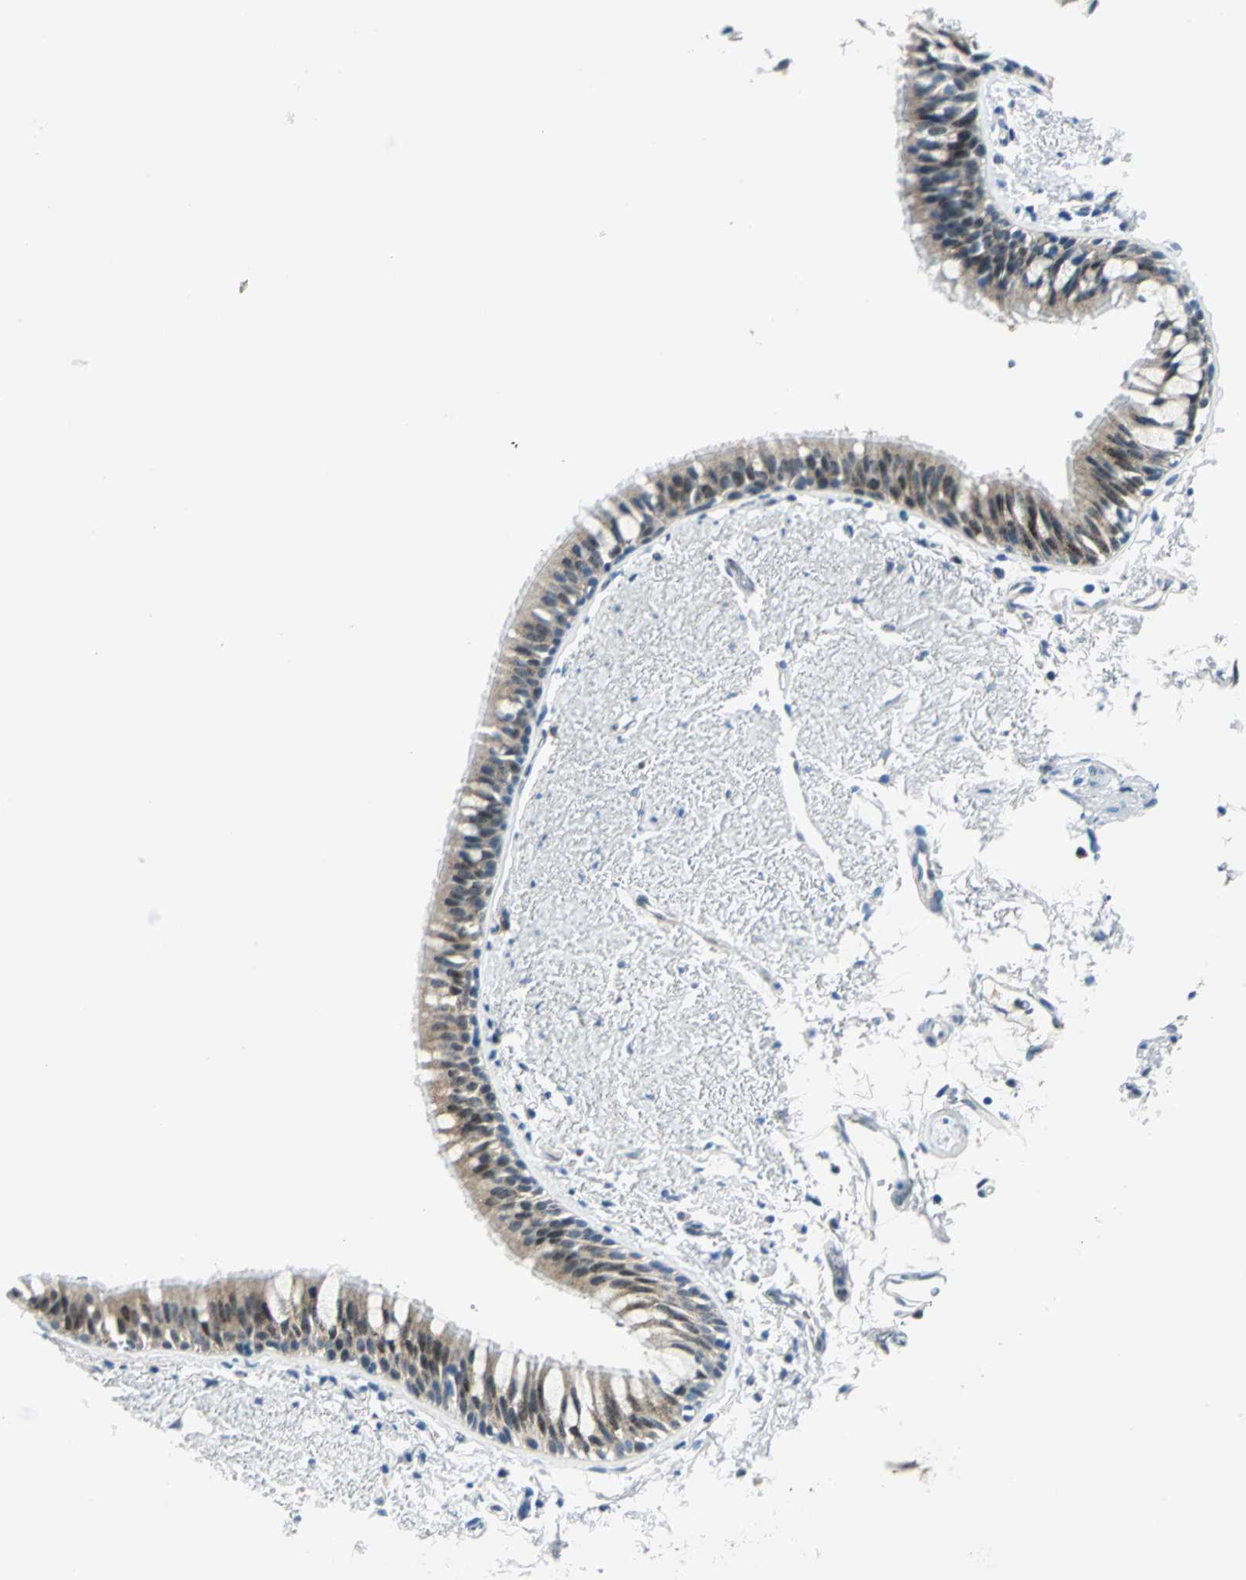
{"staining": {"intensity": "moderate", "quantity": ">75%", "location": "cytoplasmic/membranous,nuclear"}, "tissue": "bronchus", "cell_type": "Respiratory epithelial cells", "image_type": "normal", "snomed": [{"axis": "morphology", "description": "Normal tissue, NOS"}, {"axis": "topography", "description": "Bronchus"}], "caption": "Protein analysis of benign bronchus reveals moderate cytoplasmic/membranous,nuclear staining in about >75% of respiratory epithelial cells. The staining was performed using DAB (3,3'-diaminobenzidine), with brown indicating positive protein expression. Nuclei are stained blue with hematoxylin.", "gene": "AKR1A1", "patient": {"sex": "female", "age": 73}}